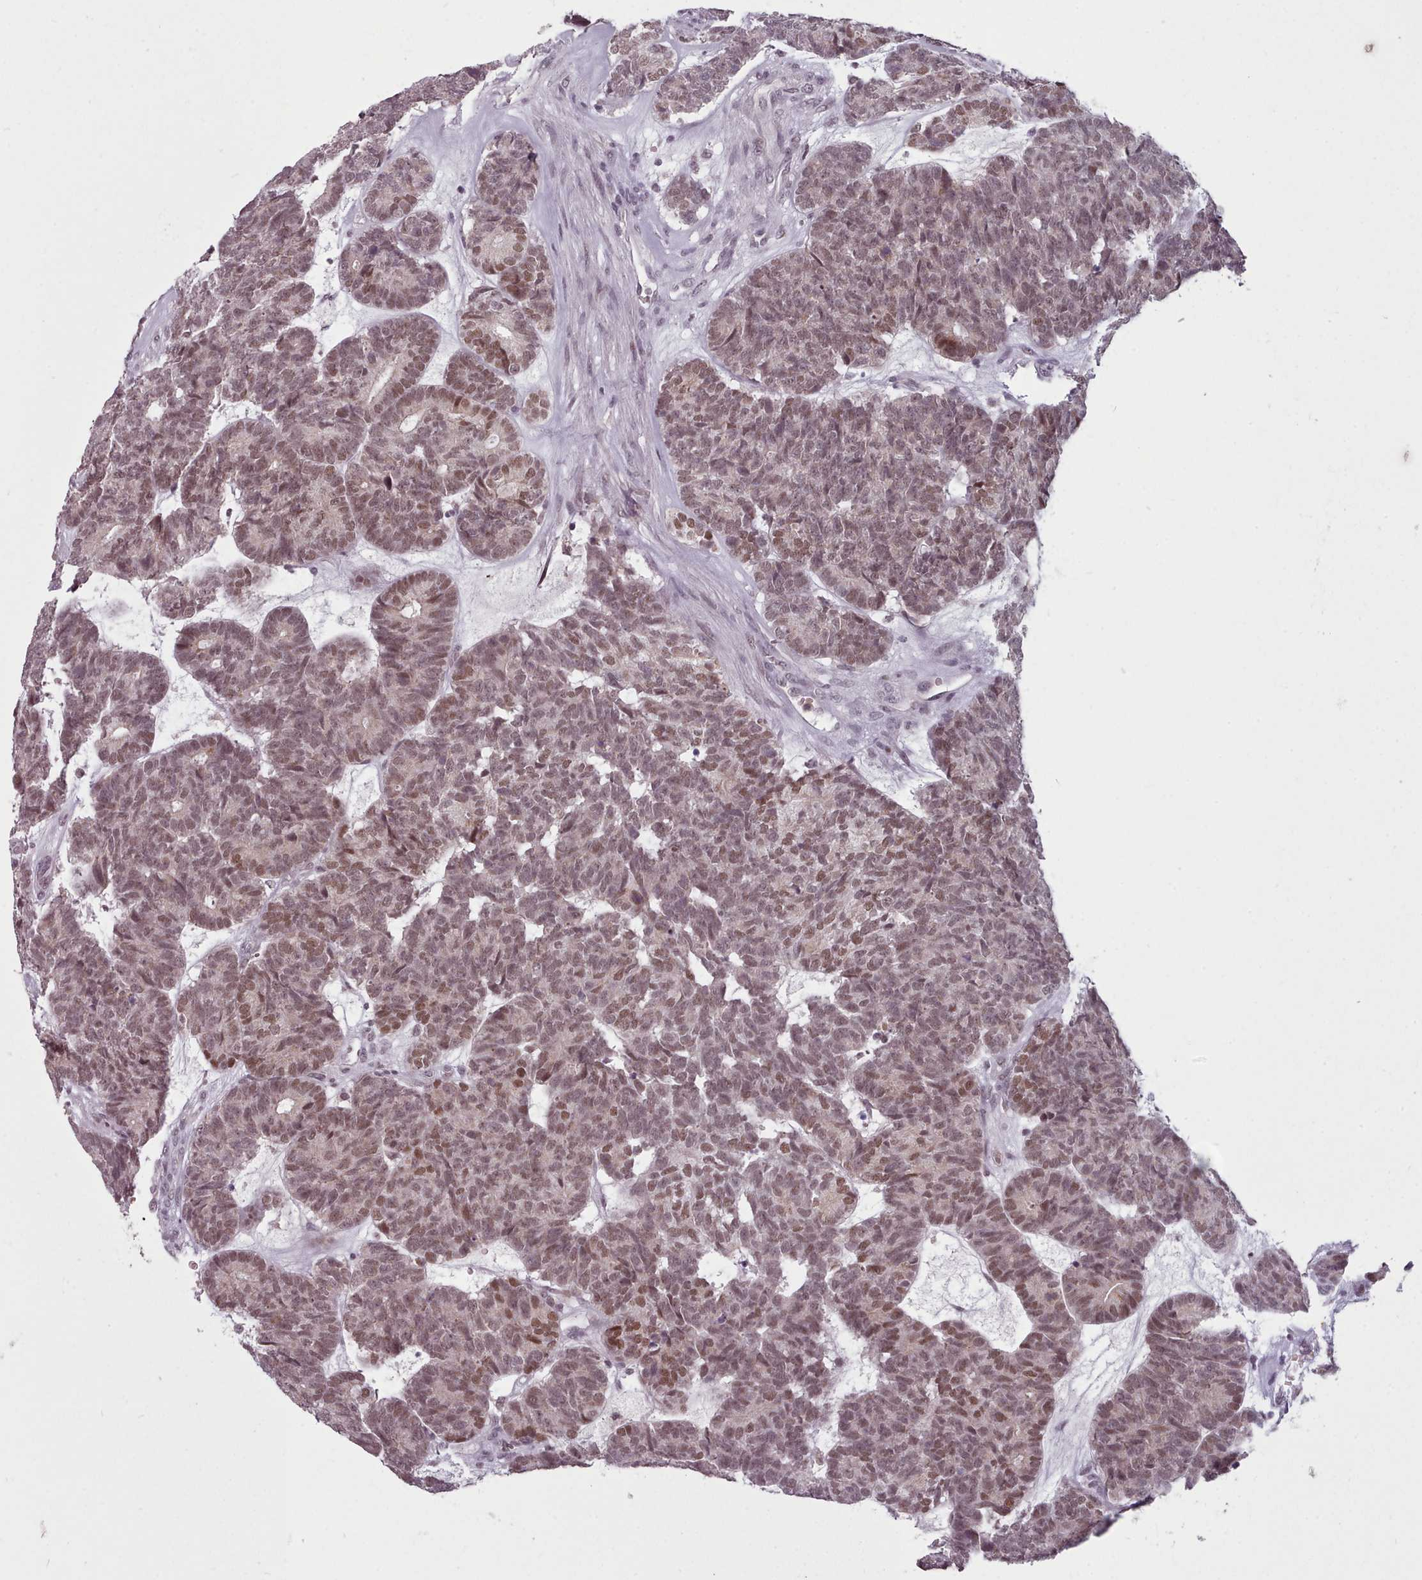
{"staining": {"intensity": "moderate", "quantity": ">75%", "location": "nuclear"}, "tissue": "head and neck cancer", "cell_type": "Tumor cells", "image_type": "cancer", "snomed": [{"axis": "morphology", "description": "Adenocarcinoma, NOS"}, {"axis": "topography", "description": "Head-Neck"}], "caption": "An image showing moderate nuclear staining in approximately >75% of tumor cells in head and neck adenocarcinoma, as visualized by brown immunohistochemical staining.", "gene": "SRSF9", "patient": {"sex": "female", "age": 81}}